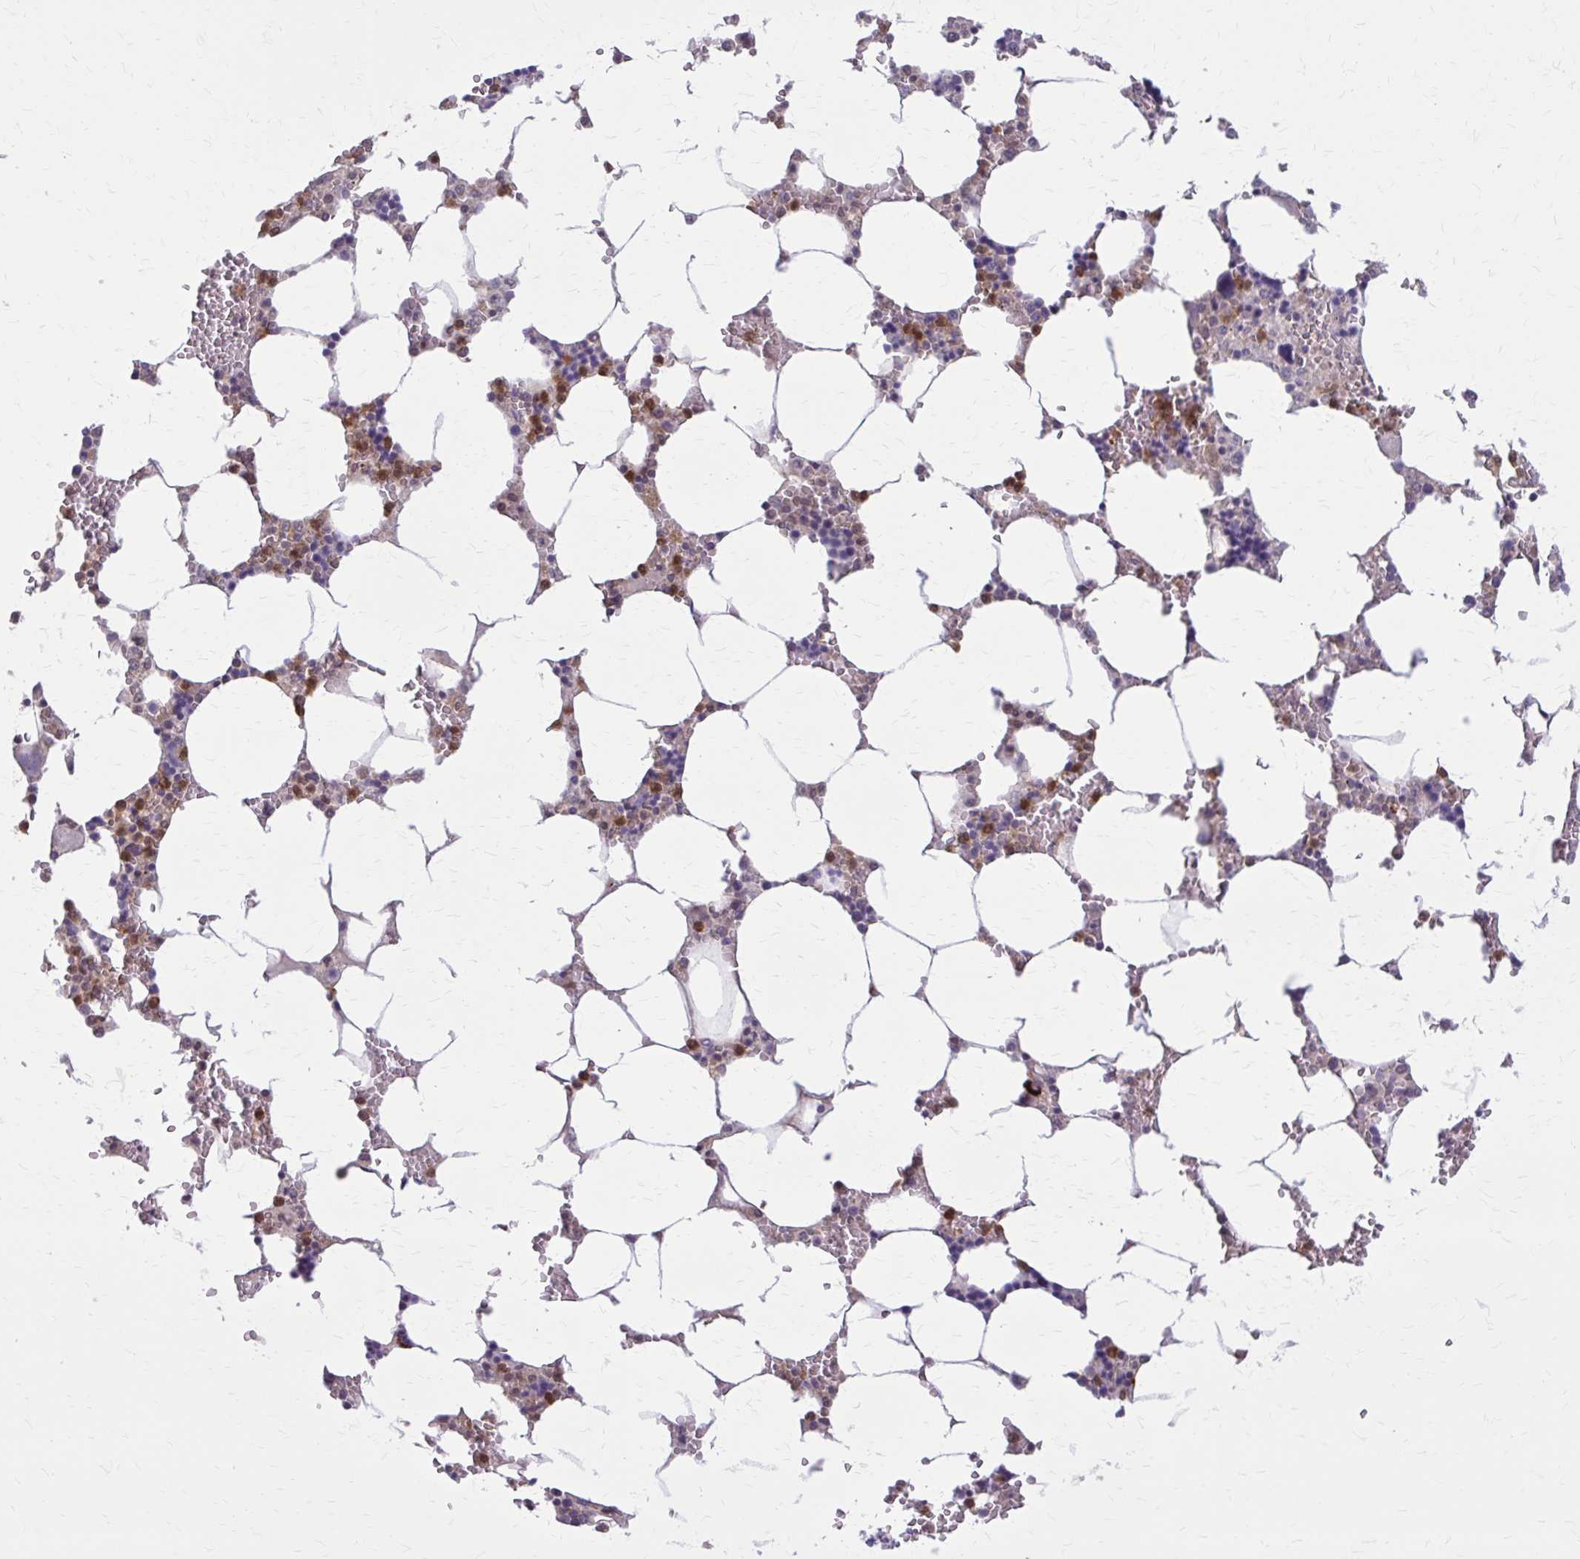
{"staining": {"intensity": "moderate", "quantity": "25%-75%", "location": "cytoplasmic/membranous"}, "tissue": "bone marrow", "cell_type": "Hematopoietic cells", "image_type": "normal", "snomed": [{"axis": "morphology", "description": "Normal tissue, NOS"}, {"axis": "topography", "description": "Bone marrow"}], "caption": "Protein expression analysis of normal bone marrow demonstrates moderate cytoplasmic/membranous staining in about 25%-75% of hematopoietic cells. The staining was performed using DAB (3,3'-diaminobenzidine), with brown indicating positive protein expression. Nuclei are stained blue with hematoxylin.", "gene": "NRBF2", "patient": {"sex": "male", "age": 64}}